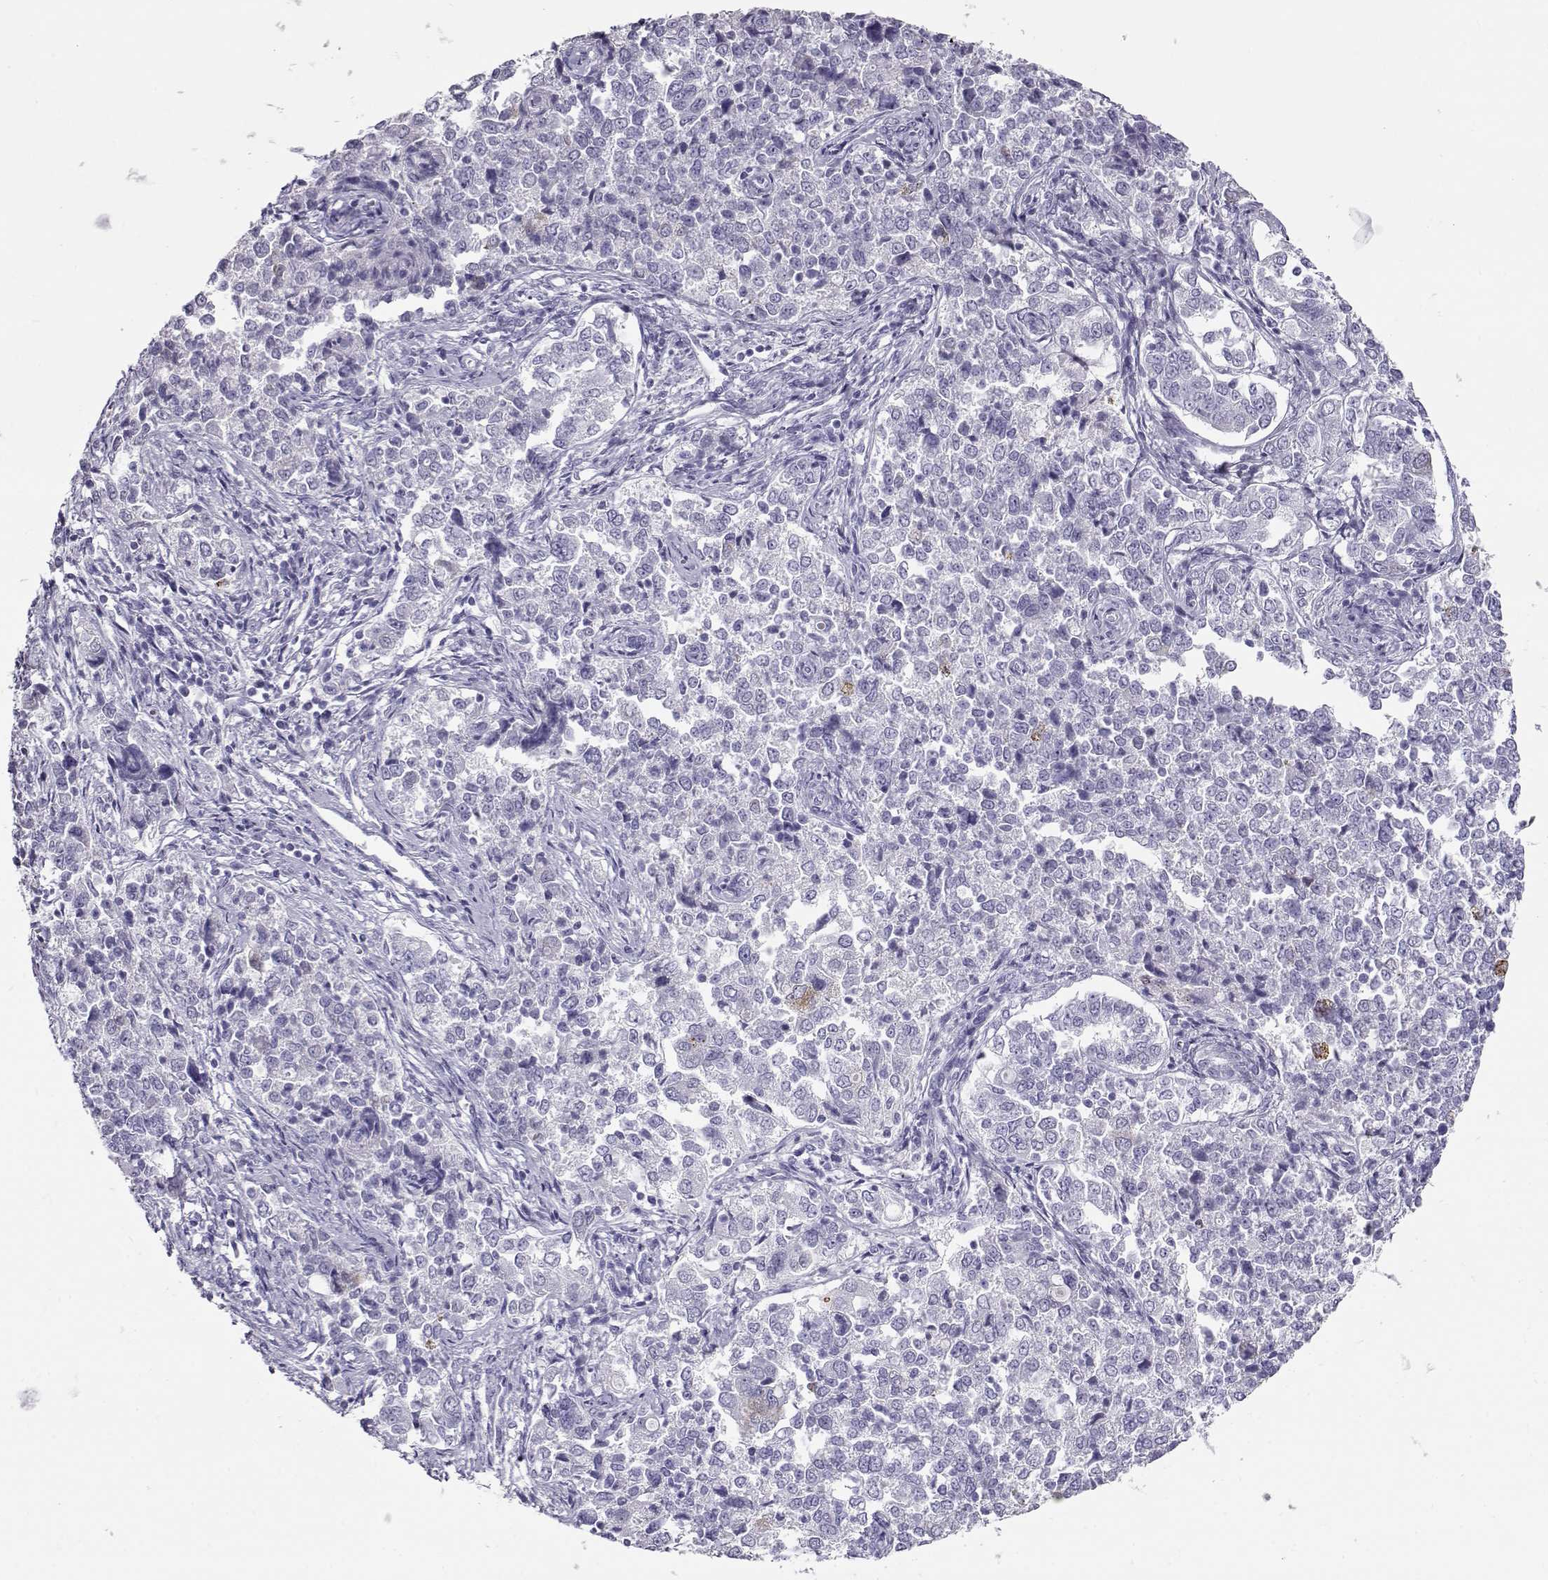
{"staining": {"intensity": "negative", "quantity": "none", "location": "none"}, "tissue": "endometrial cancer", "cell_type": "Tumor cells", "image_type": "cancer", "snomed": [{"axis": "morphology", "description": "Adenocarcinoma, NOS"}, {"axis": "topography", "description": "Endometrium"}], "caption": "Endometrial cancer (adenocarcinoma) was stained to show a protein in brown. There is no significant positivity in tumor cells.", "gene": "CRX", "patient": {"sex": "female", "age": 43}}